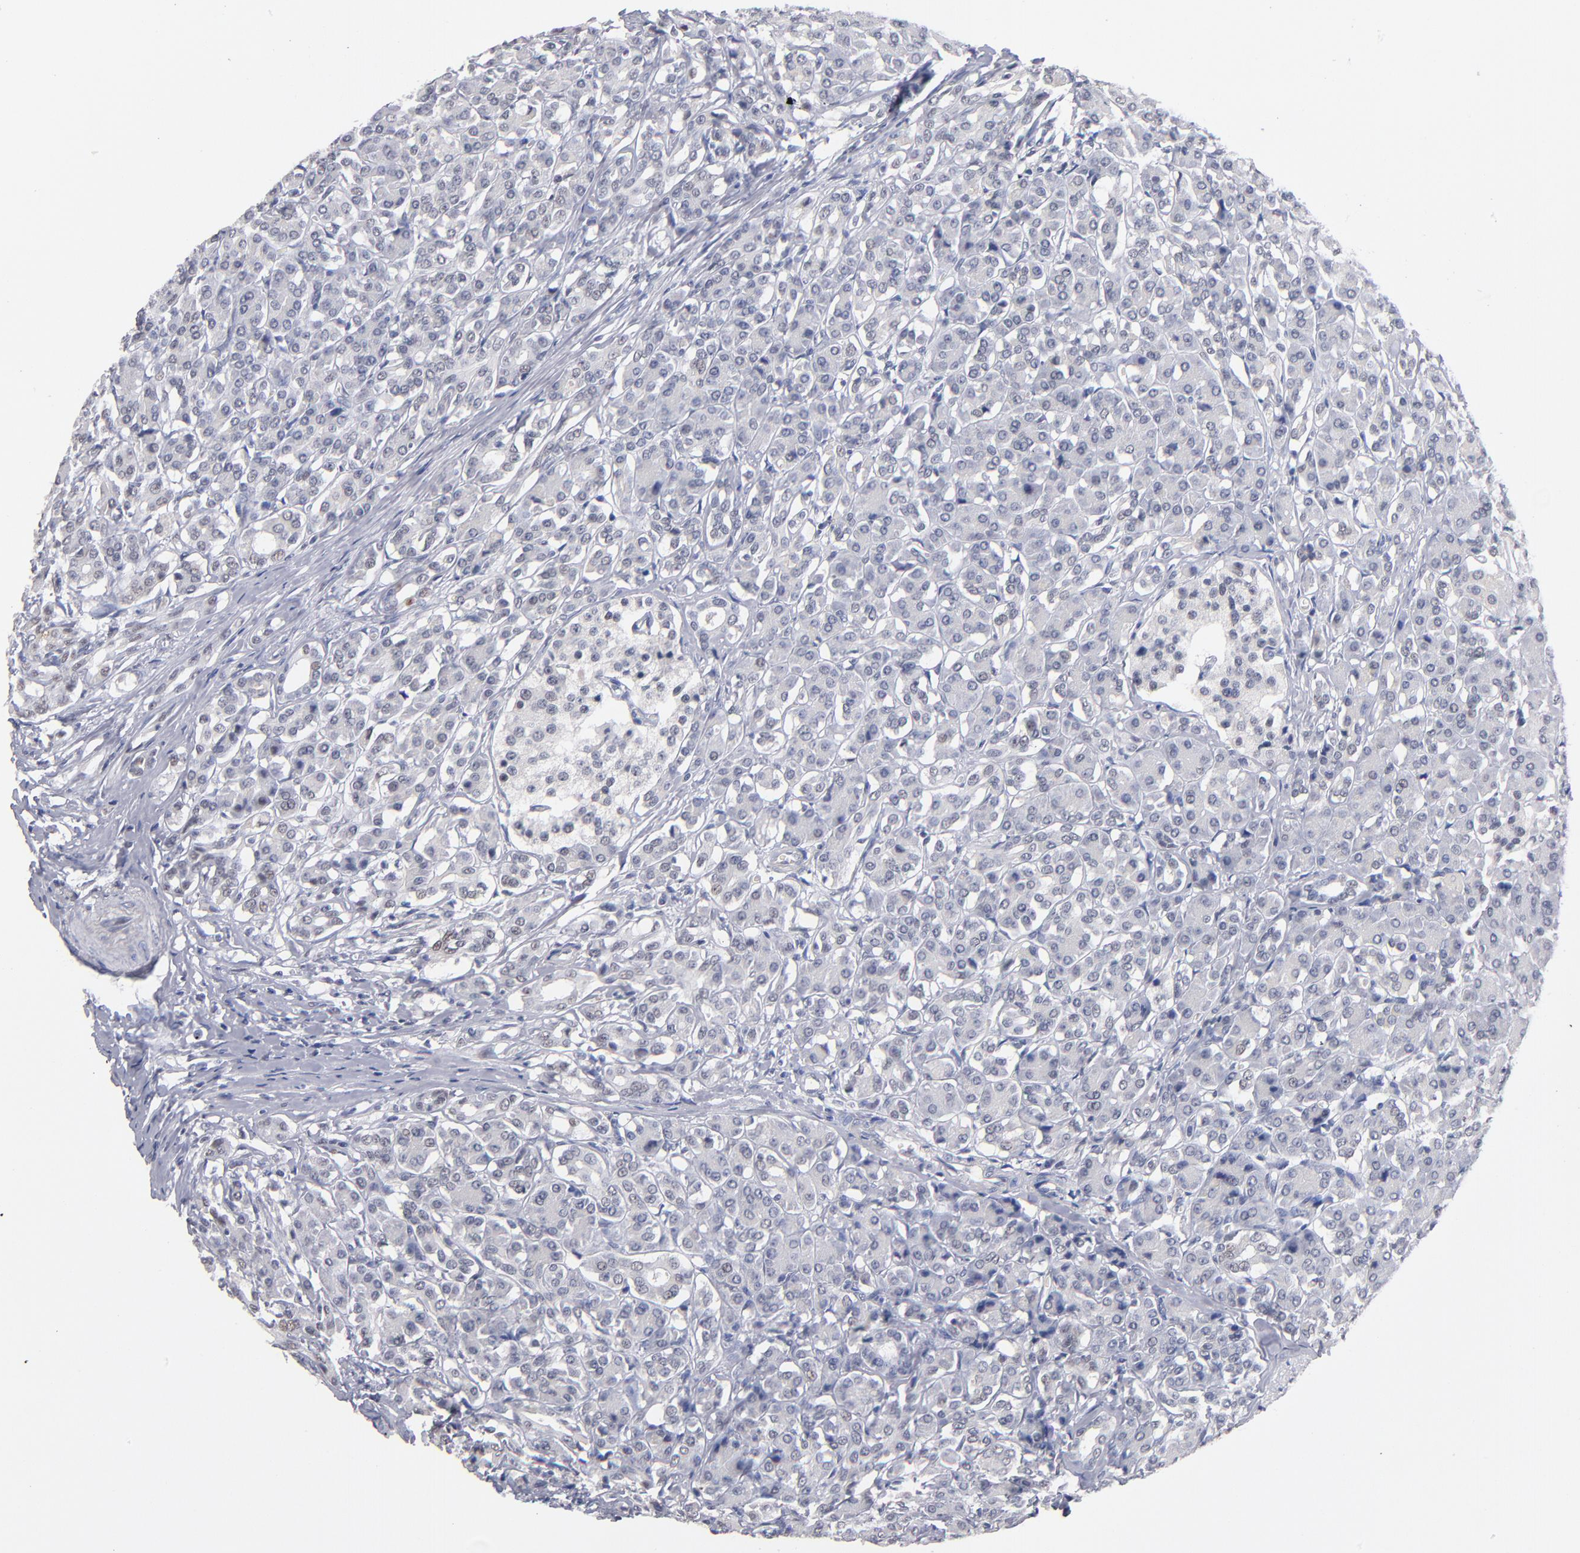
{"staining": {"intensity": "strong", "quantity": ">75%", "location": "nuclear"}, "tissue": "pancreas", "cell_type": "Exocrine glandular cells", "image_type": "normal", "snomed": [{"axis": "morphology", "description": "Normal tissue, NOS"}, {"axis": "topography", "description": "Lymph node"}, {"axis": "topography", "description": "Pancreas"}], "caption": "Unremarkable pancreas demonstrates strong nuclear staining in approximately >75% of exocrine glandular cells, visualized by immunohistochemistry.", "gene": "MN1", "patient": {"sex": "male", "age": 59}}